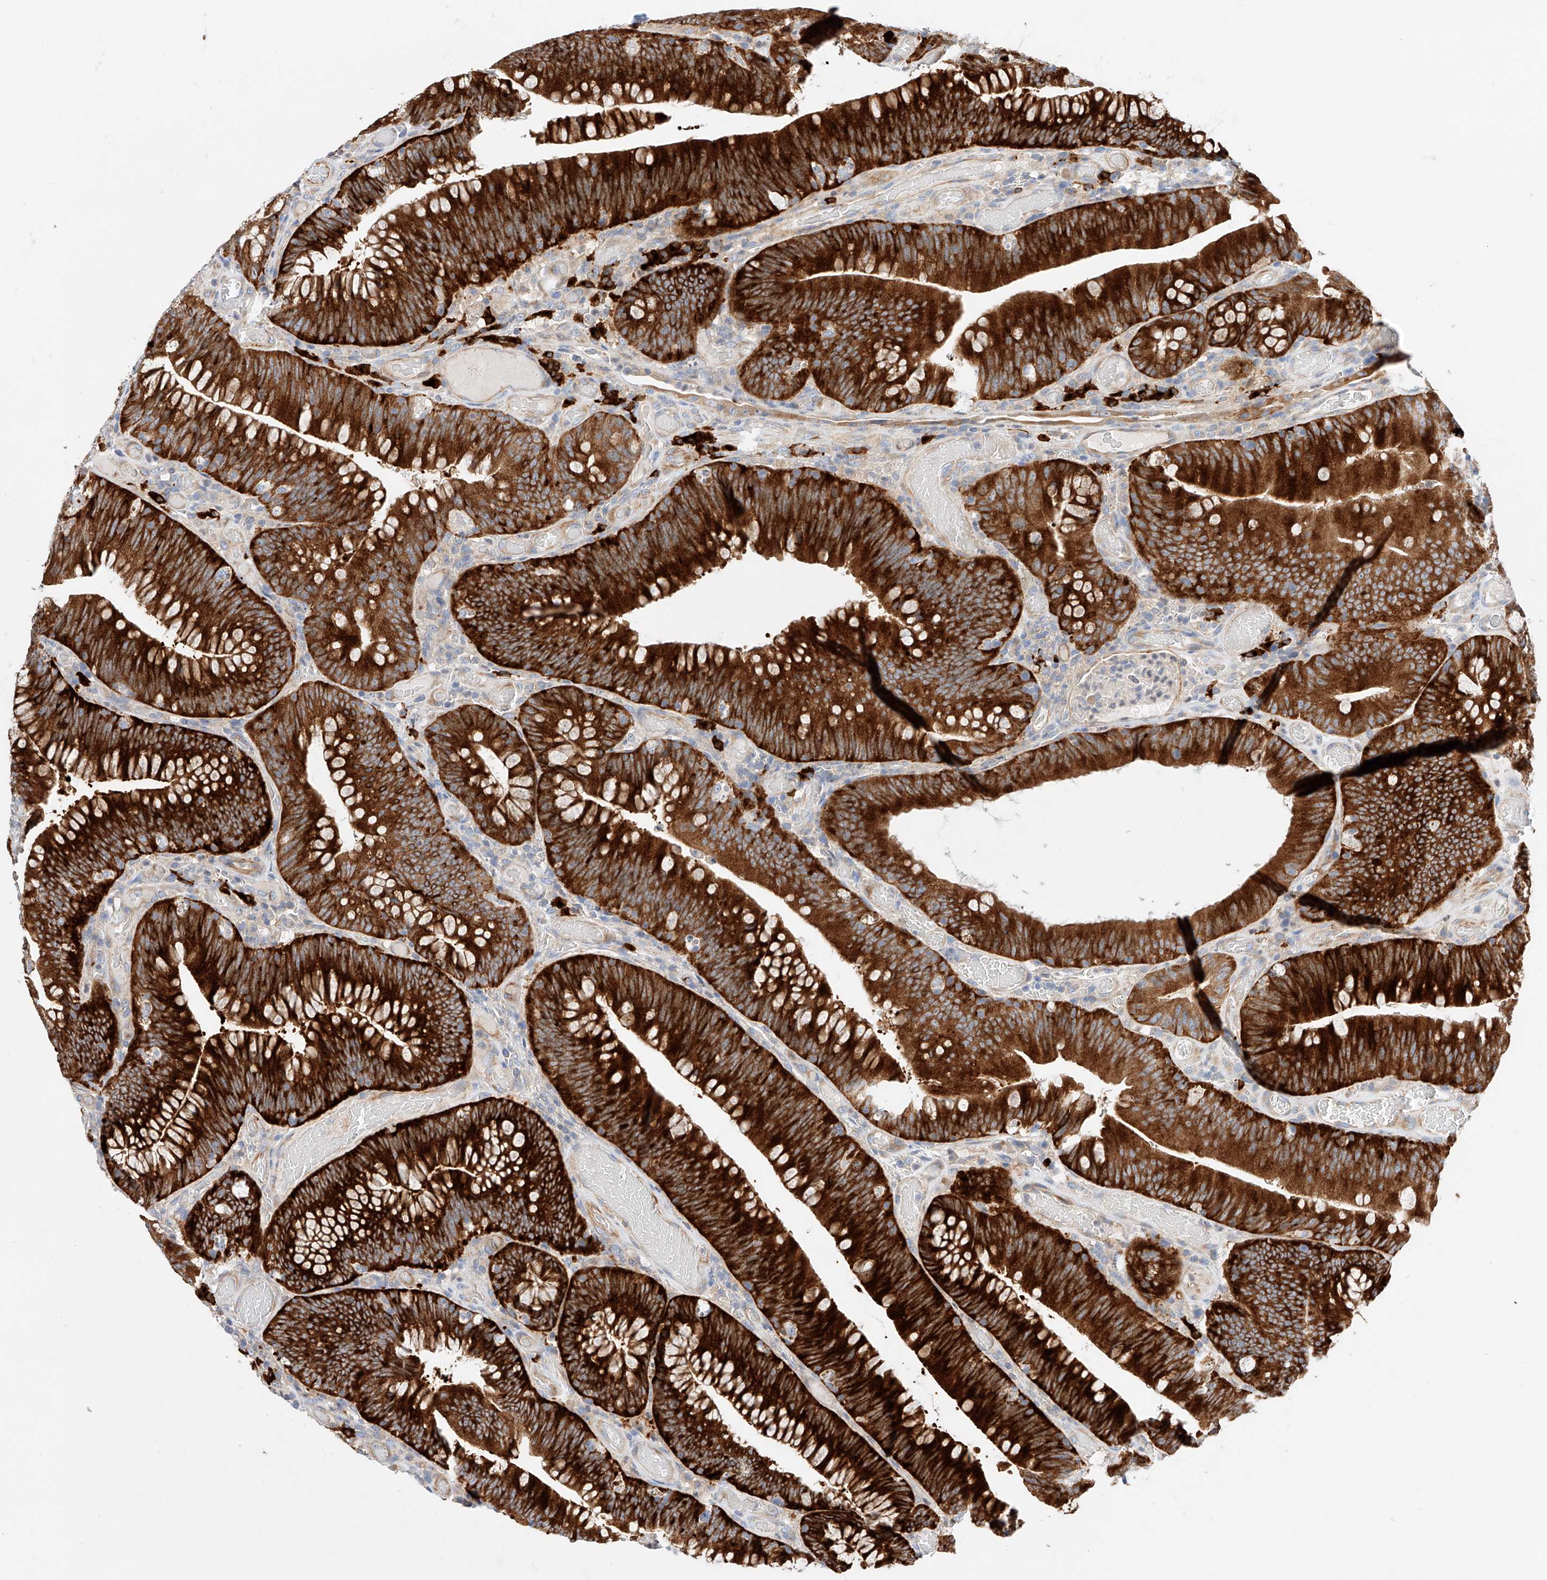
{"staining": {"intensity": "strong", "quantity": ">75%", "location": "cytoplasmic/membranous"}, "tissue": "colorectal cancer", "cell_type": "Tumor cells", "image_type": "cancer", "snomed": [{"axis": "morphology", "description": "Normal tissue, NOS"}, {"axis": "topography", "description": "Colon"}], "caption": "High-magnification brightfield microscopy of colorectal cancer stained with DAB (brown) and counterstained with hematoxylin (blue). tumor cells exhibit strong cytoplasmic/membranous staining is identified in approximately>75% of cells. The protein of interest is shown in brown color, while the nuclei are stained blue.", "gene": "GLMN", "patient": {"sex": "female", "age": 82}}